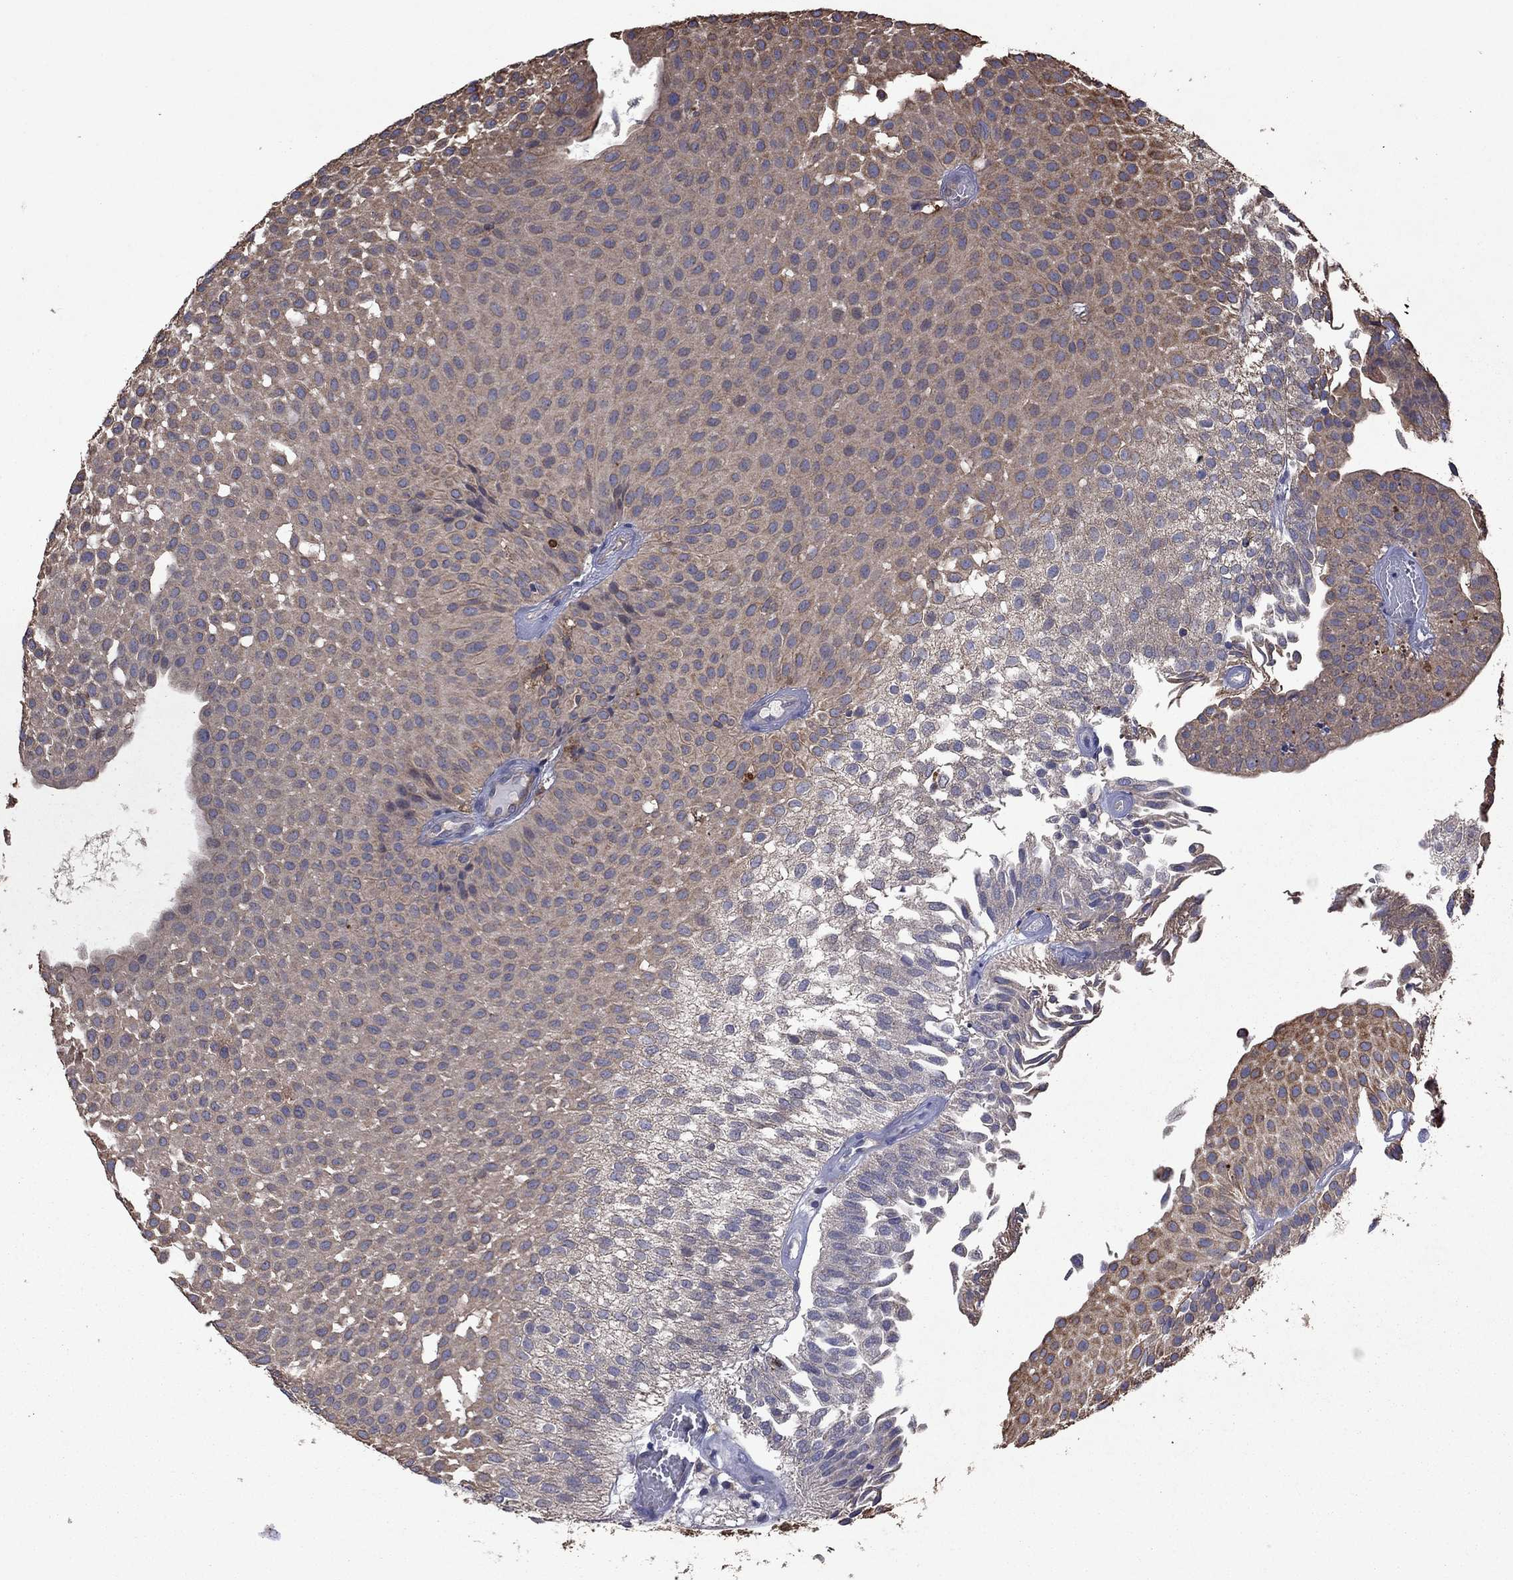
{"staining": {"intensity": "strong", "quantity": "<25%", "location": "cytoplasmic/membranous"}, "tissue": "urothelial cancer", "cell_type": "Tumor cells", "image_type": "cancer", "snomed": [{"axis": "morphology", "description": "Urothelial carcinoma, Low grade"}, {"axis": "topography", "description": "Urinary bladder"}], "caption": "The histopathology image shows immunohistochemical staining of urothelial cancer. There is strong cytoplasmic/membranous staining is appreciated in approximately <25% of tumor cells.", "gene": "MEA1", "patient": {"sex": "male", "age": 64}}